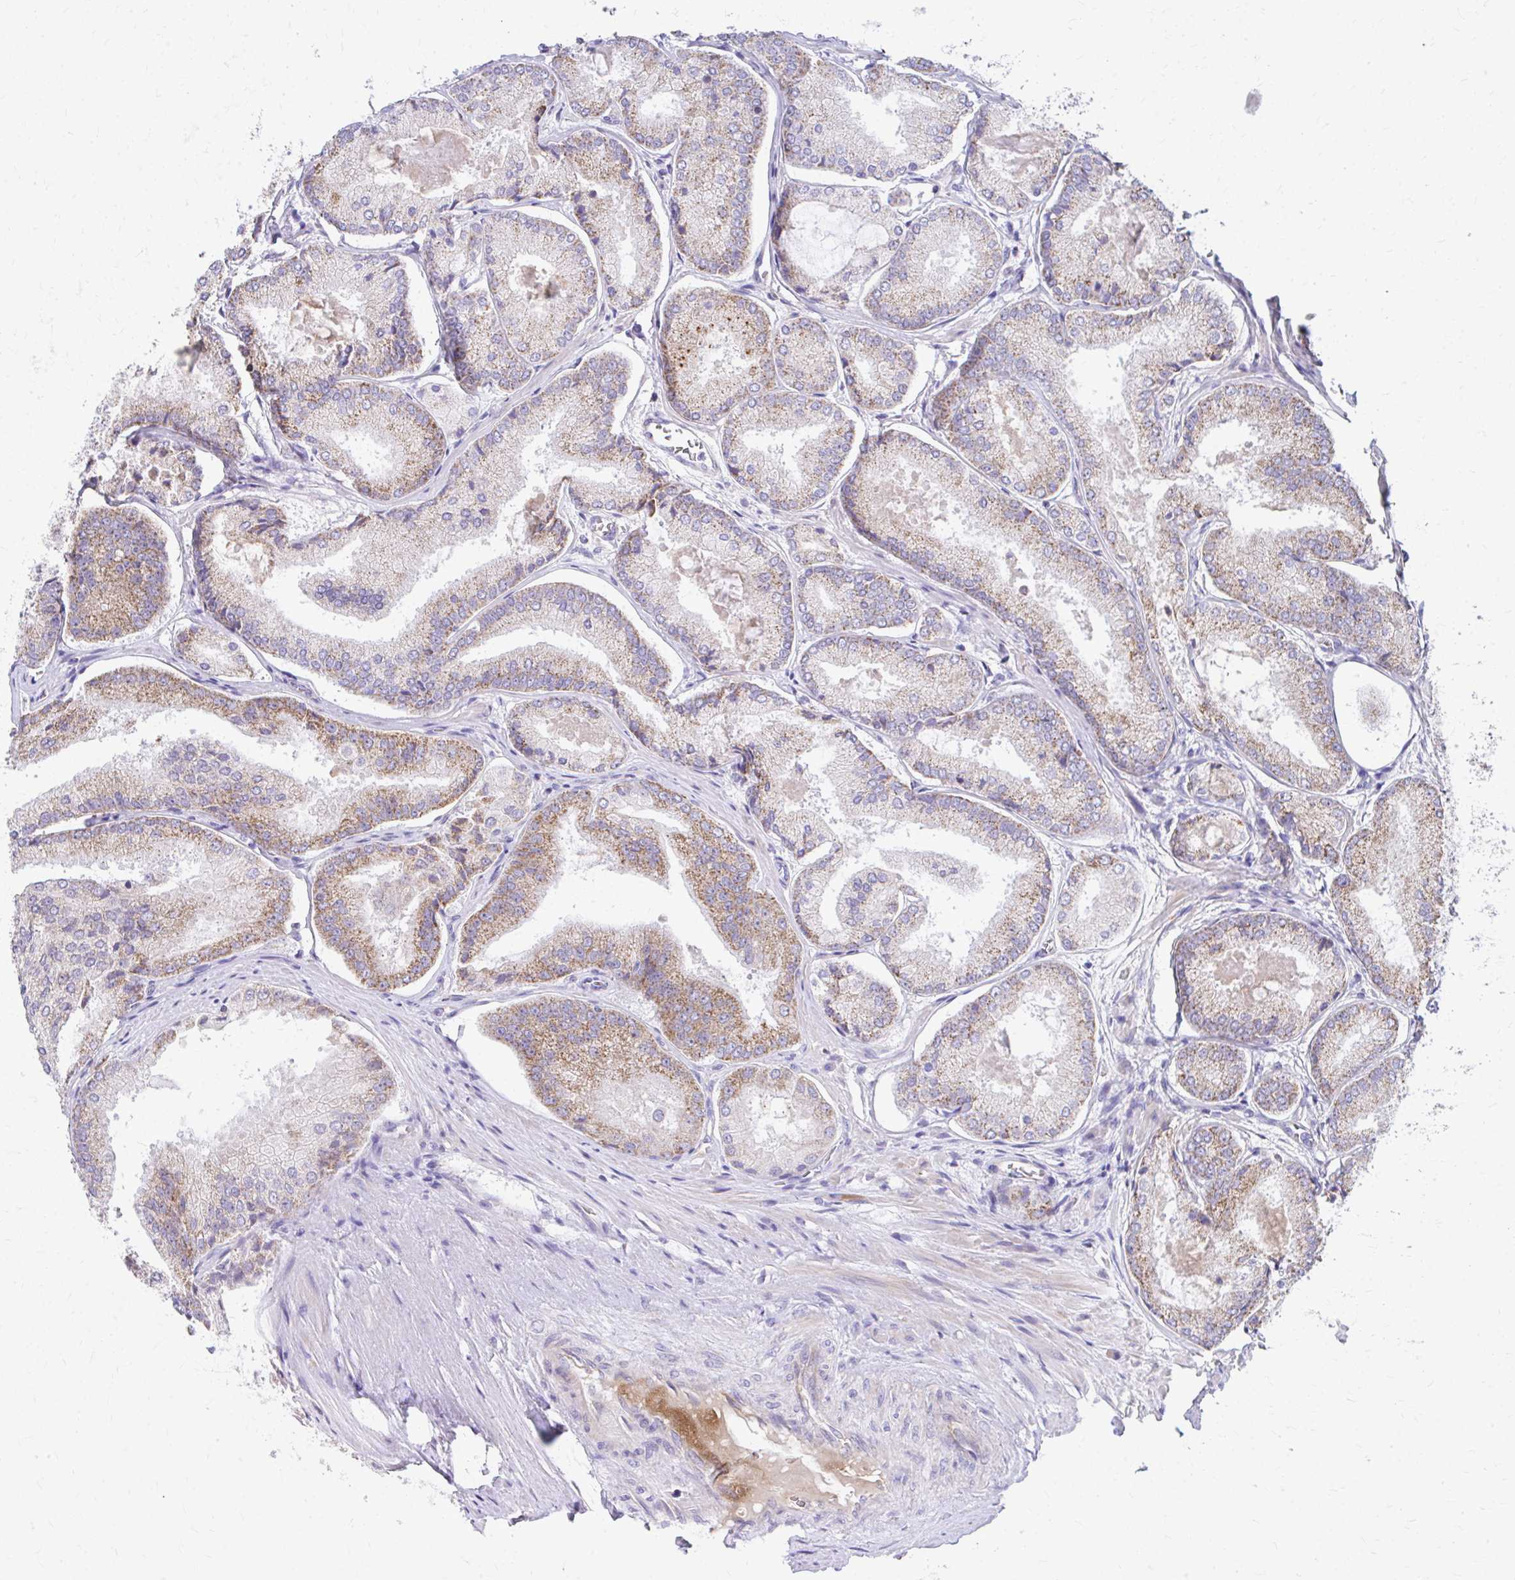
{"staining": {"intensity": "moderate", "quantity": "25%-75%", "location": "cytoplasmic/membranous"}, "tissue": "prostate cancer", "cell_type": "Tumor cells", "image_type": "cancer", "snomed": [{"axis": "morphology", "description": "Adenocarcinoma, High grade"}, {"axis": "topography", "description": "Prostate"}], "caption": "Immunohistochemistry micrograph of human prostate cancer (adenocarcinoma (high-grade)) stained for a protein (brown), which exhibits medium levels of moderate cytoplasmic/membranous expression in about 25%-75% of tumor cells.", "gene": "MRPL19", "patient": {"sex": "male", "age": 73}}